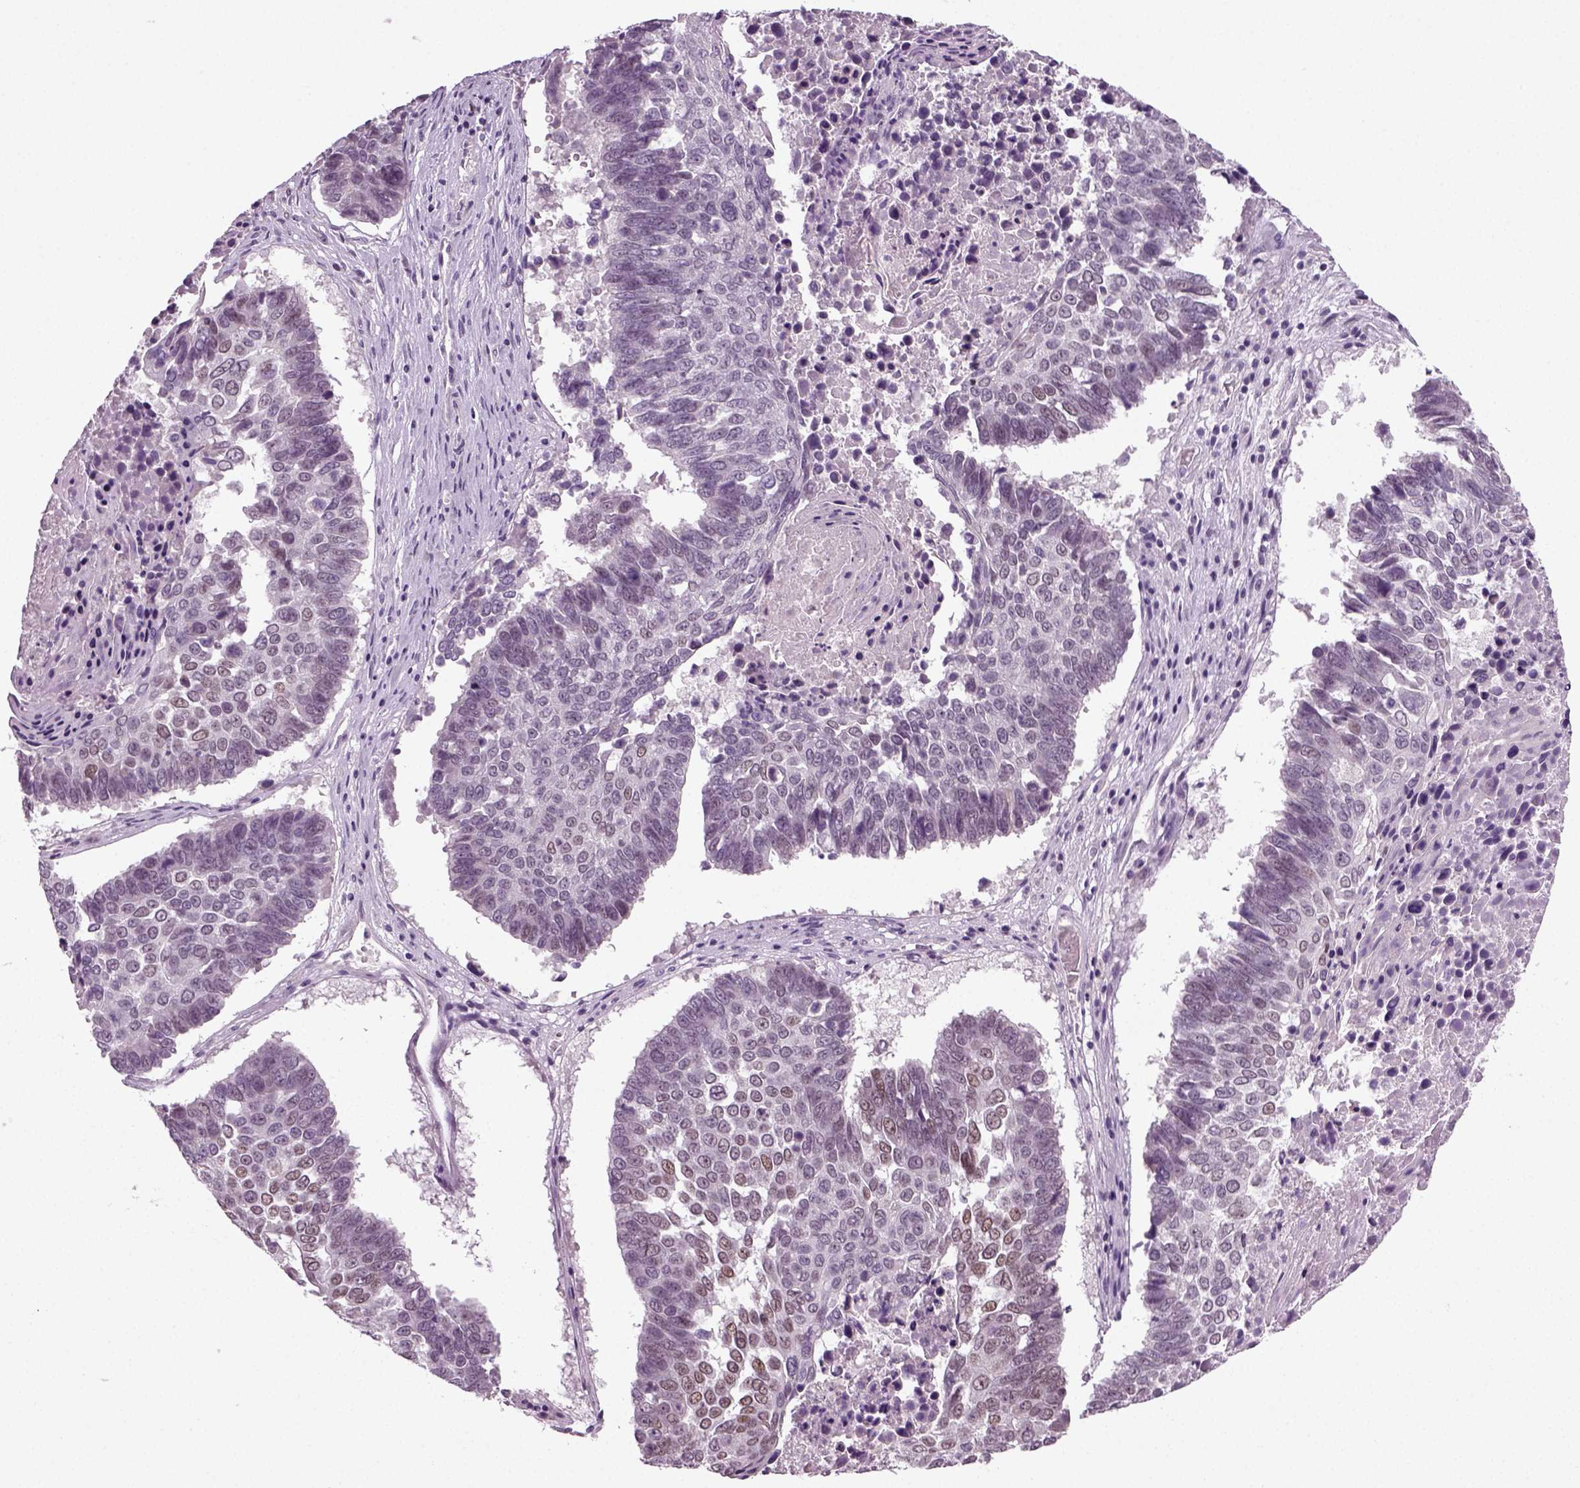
{"staining": {"intensity": "weak", "quantity": "<25%", "location": "nuclear"}, "tissue": "lung cancer", "cell_type": "Tumor cells", "image_type": "cancer", "snomed": [{"axis": "morphology", "description": "Squamous cell carcinoma, NOS"}, {"axis": "topography", "description": "Lung"}], "caption": "Squamous cell carcinoma (lung) was stained to show a protein in brown. There is no significant staining in tumor cells.", "gene": "SYNGAP1", "patient": {"sex": "male", "age": 73}}